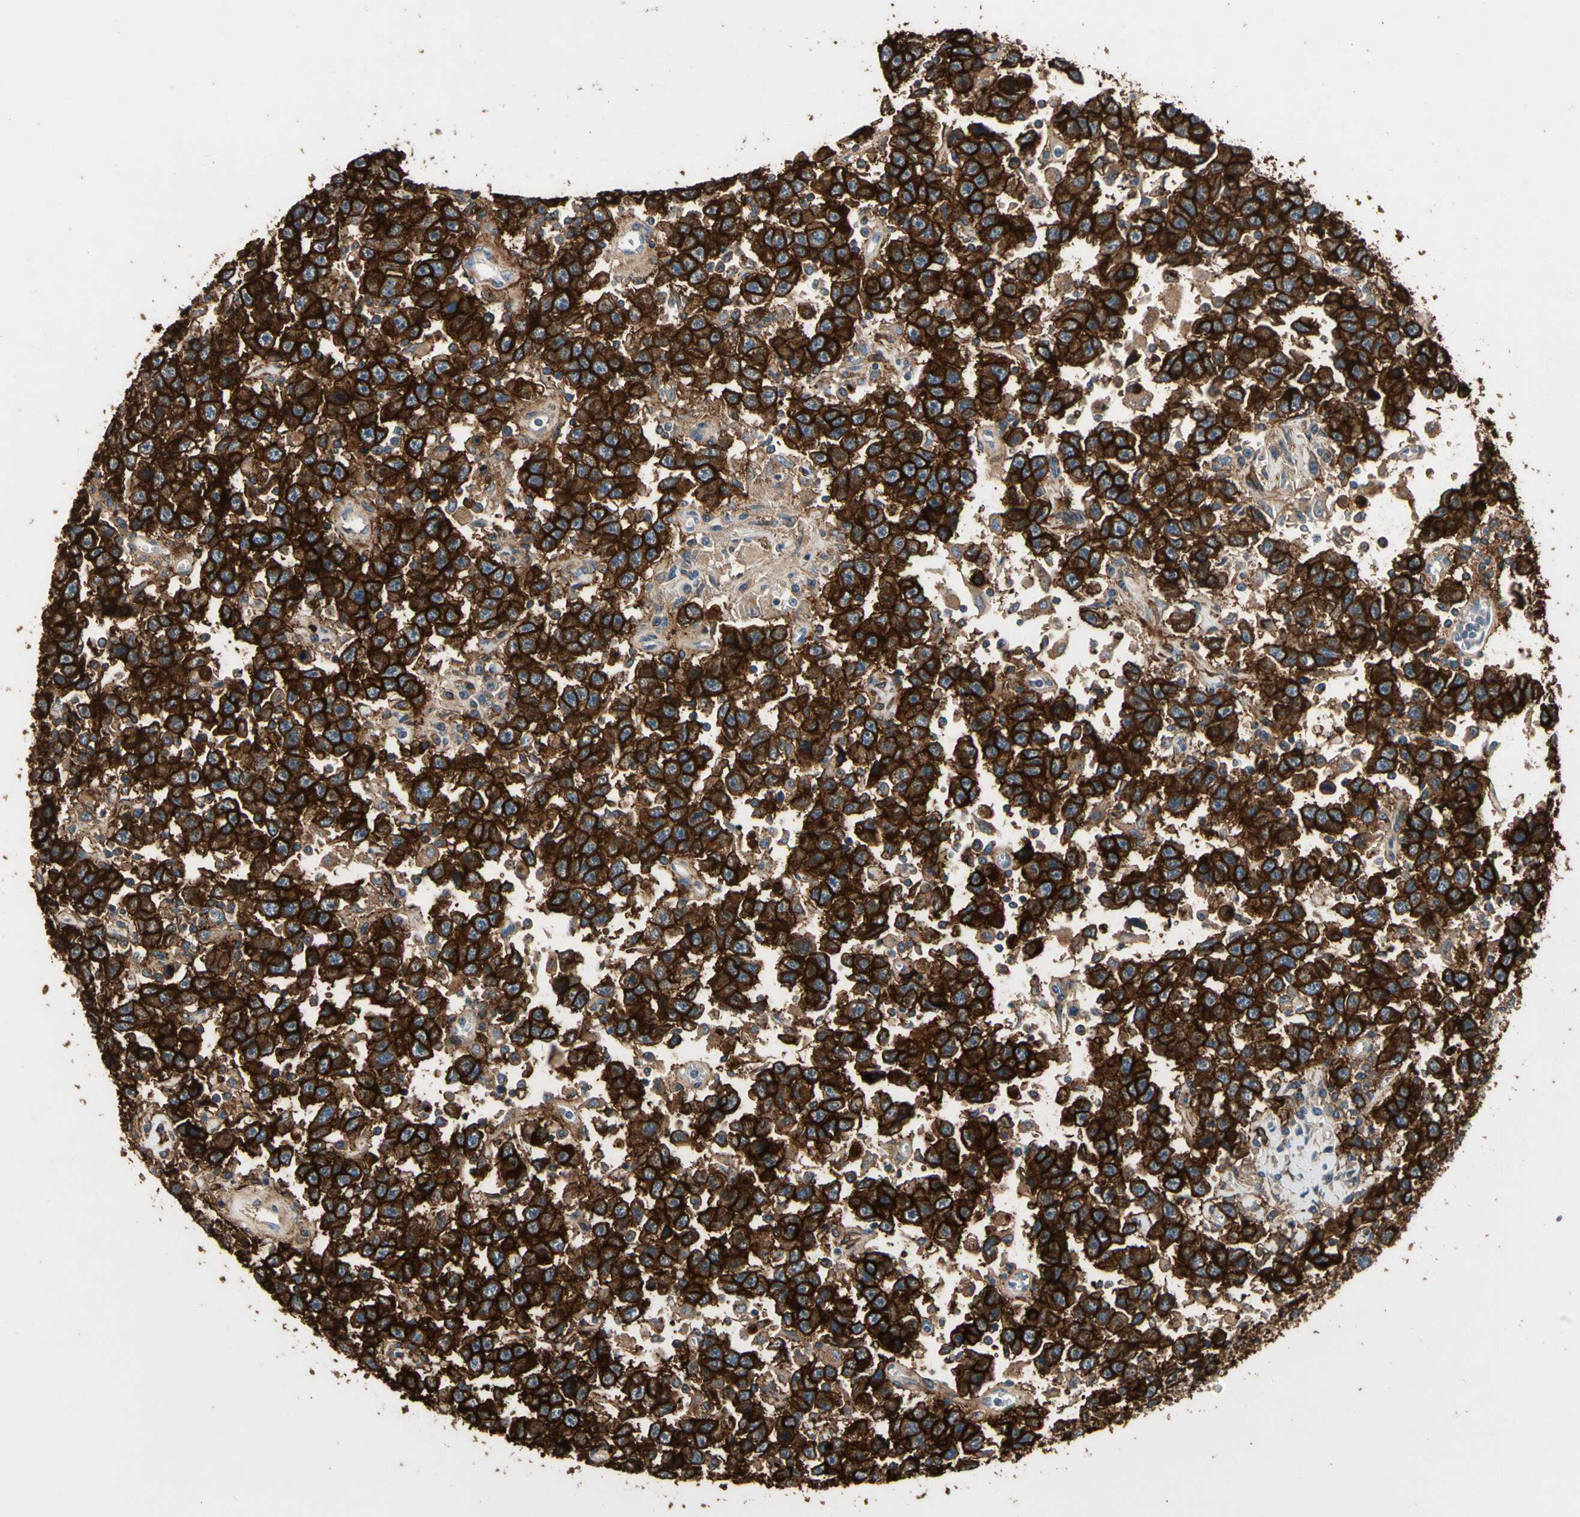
{"staining": {"intensity": "strong", "quantity": ">75%", "location": "cytoplasmic/membranous"}, "tissue": "testis cancer", "cell_type": "Tumor cells", "image_type": "cancer", "snomed": [{"axis": "morphology", "description": "Seminoma, NOS"}, {"axis": "topography", "description": "Testis"}], "caption": "The image exhibits immunohistochemical staining of testis seminoma. There is strong cytoplasmic/membranous staining is identified in approximately >75% of tumor cells.", "gene": "SUSD2", "patient": {"sex": "male", "age": 41}}